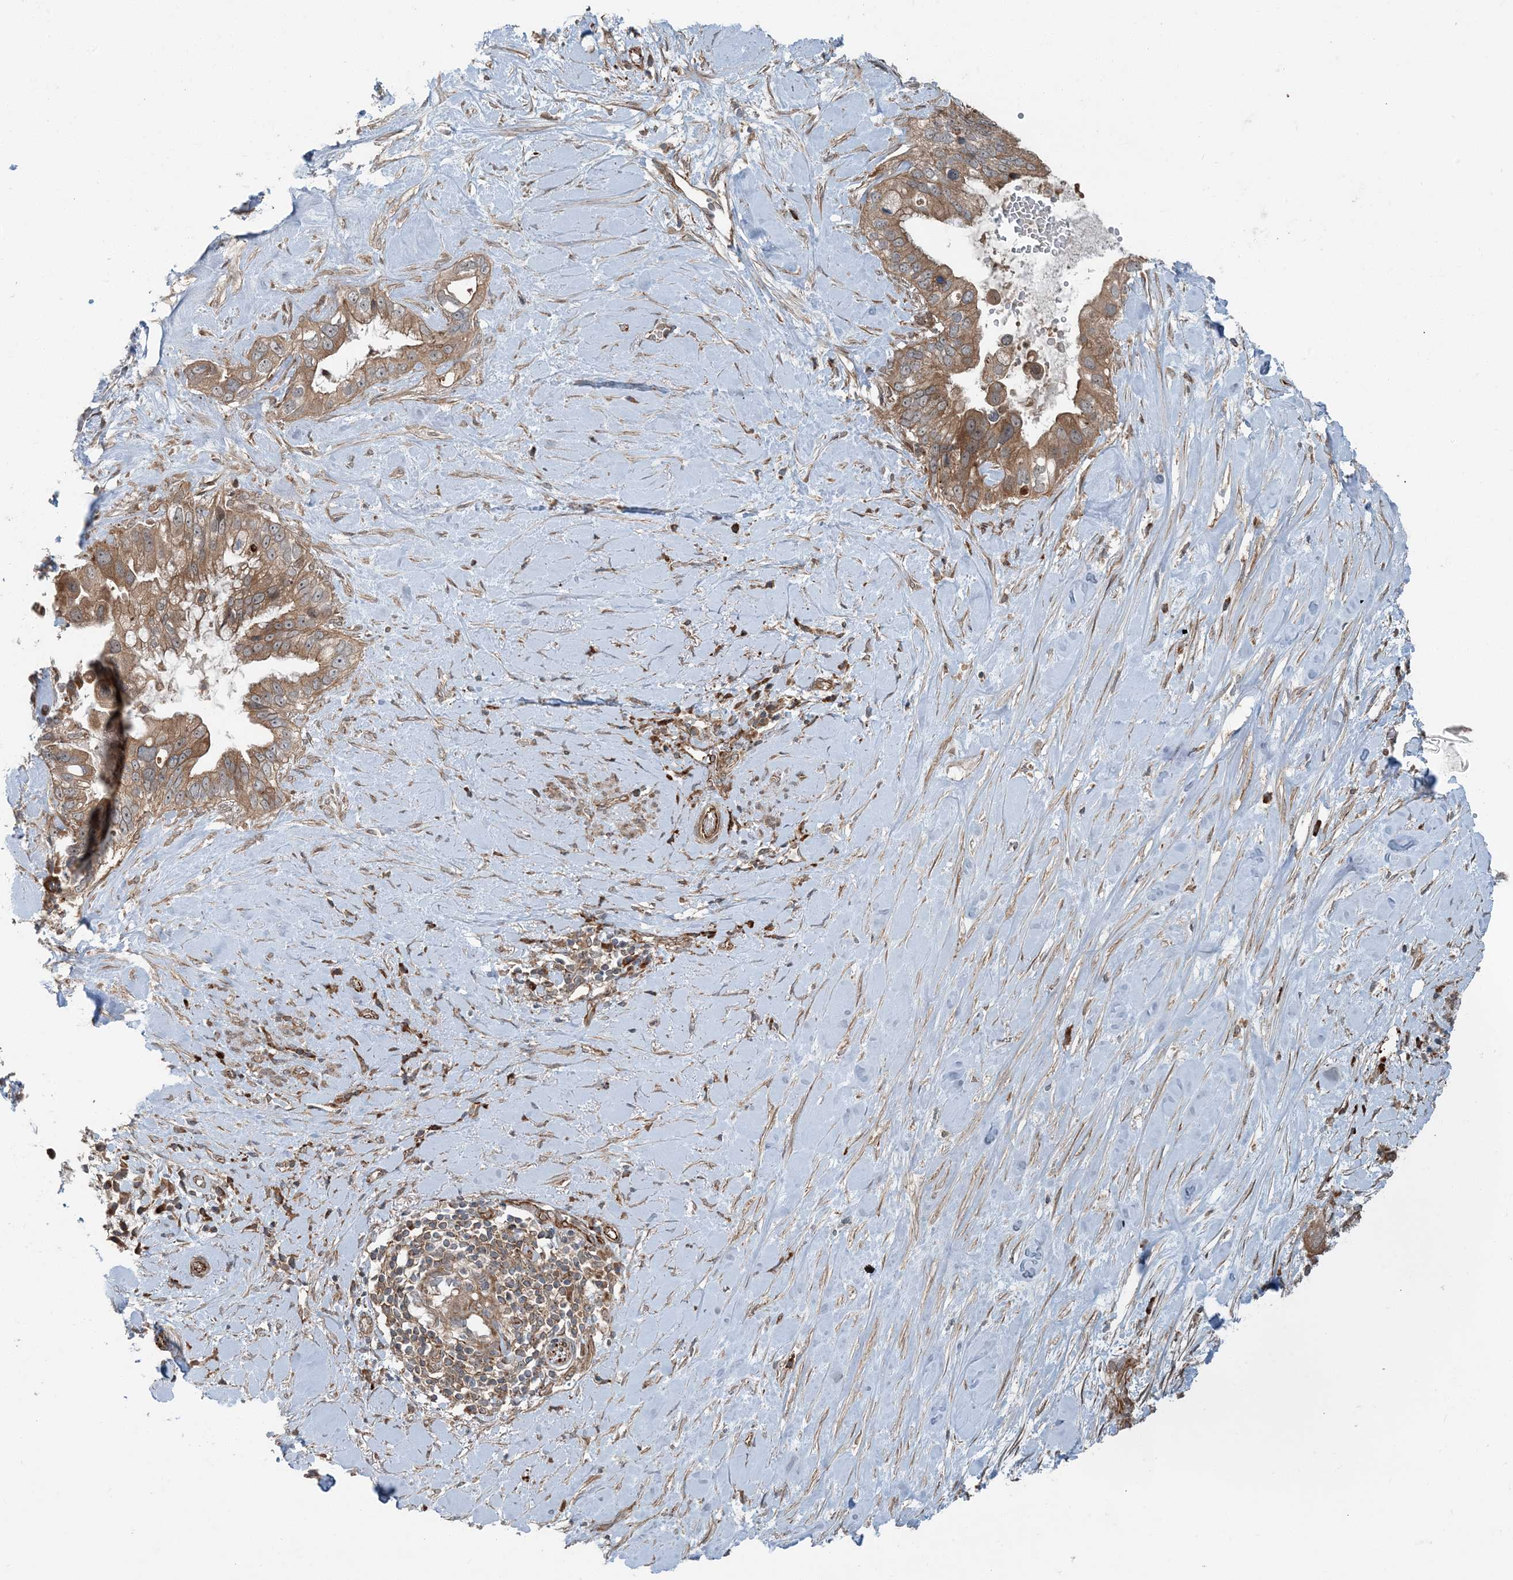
{"staining": {"intensity": "moderate", "quantity": ">75%", "location": "cytoplasmic/membranous"}, "tissue": "pancreatic cancer", "cell_type": "Tumor cells", "image_type": "cancer", "snomed": [{"axis": "morphology", "description": "Inflammation, NOS"}, {"axis": "morphology", "description": "Adenocarcinoma, NOS"}, {"axis": "topography", "description": "Pancreas"}], "caption": "Pancreatic cancer (adenocarcinoma) stained for a protein demonstrates moderate cytoplasmic/membranous positivity in tumor cells.", "gene": "EDEM2", "patient": {"sex": "female", "age": 56}}